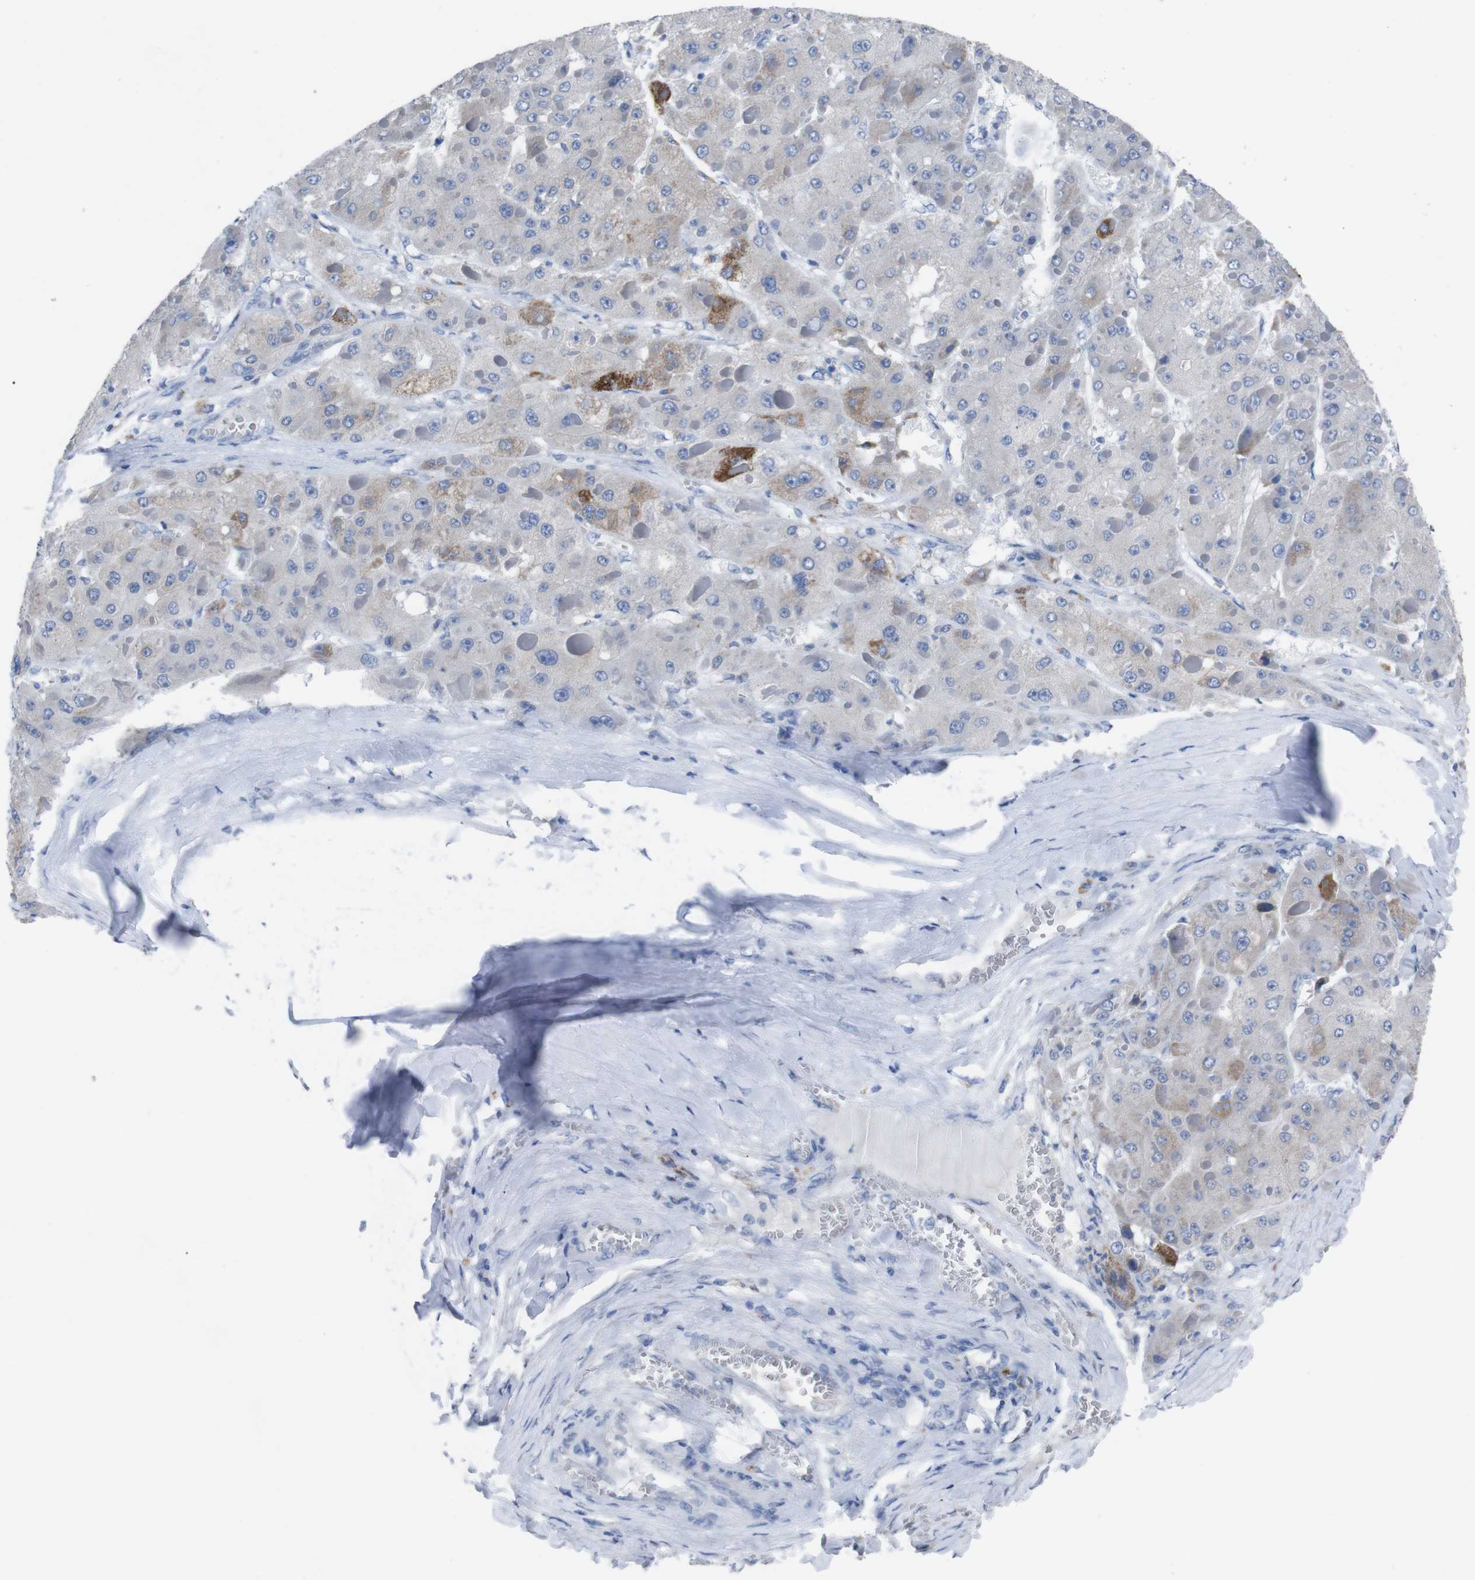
{"staining": {"intensity": "moderate", "quantity": "25%-75%", "location": "cytoplasmic/membranous"}, "tissue": "liver cancer", "cell_type": "Tumor cells", "image_type": "cancer", "snomed": [{"axis": "morphology", "description": "Carcinoma, Hepatocellular, NOS"}, {"axis": "topography", "description": "Liver"}], "caption": "This photomicrograph reveals liver cancer stained with IHC to label a protein in brown. The cytoplasmic/membranous of tumor cells show moderate positivity for the protein. Nuclei are counter-stained blue.", "gene": "GJB2", "patient": {"sex": "female", "age": 73}}